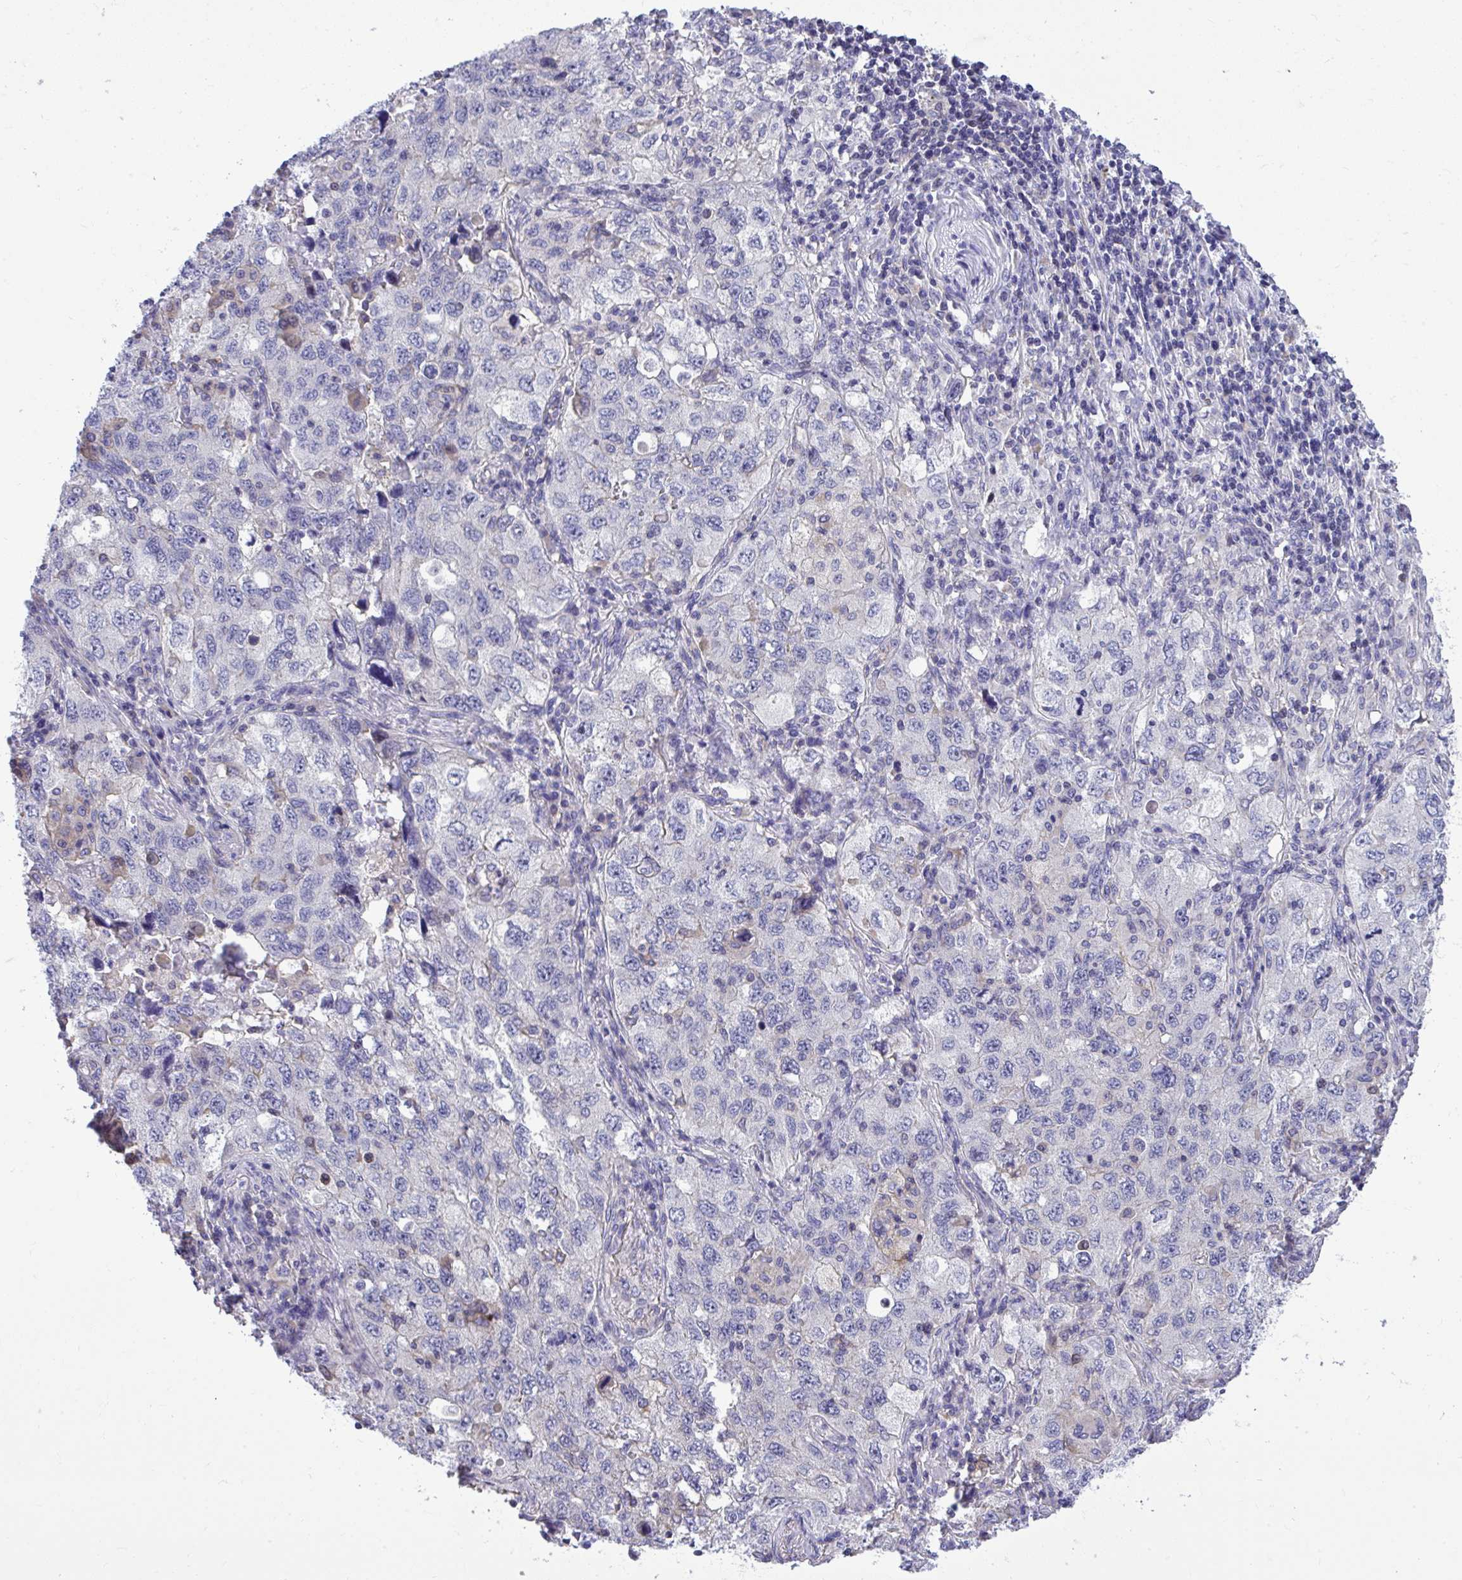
{"staining": {"intensity": "negative", "quantity": "none", "location": "none"}, "tissue": "lung cancer", "cell_type": "Tumor cells", "image_type": "cancer", "snomed": [{"axis": "morphology", "description": "Adenocarcinoma, NOS"}, {"axis": "topography", "description": "Lung"}], "caption": "This is an immunohistochemistry (IHC) photomicrograph of human adenocarcinoma (lung). There is no expression in tumor cells.", "gene": "GRK4", "patient": {"sex": "female", "age": 57}}